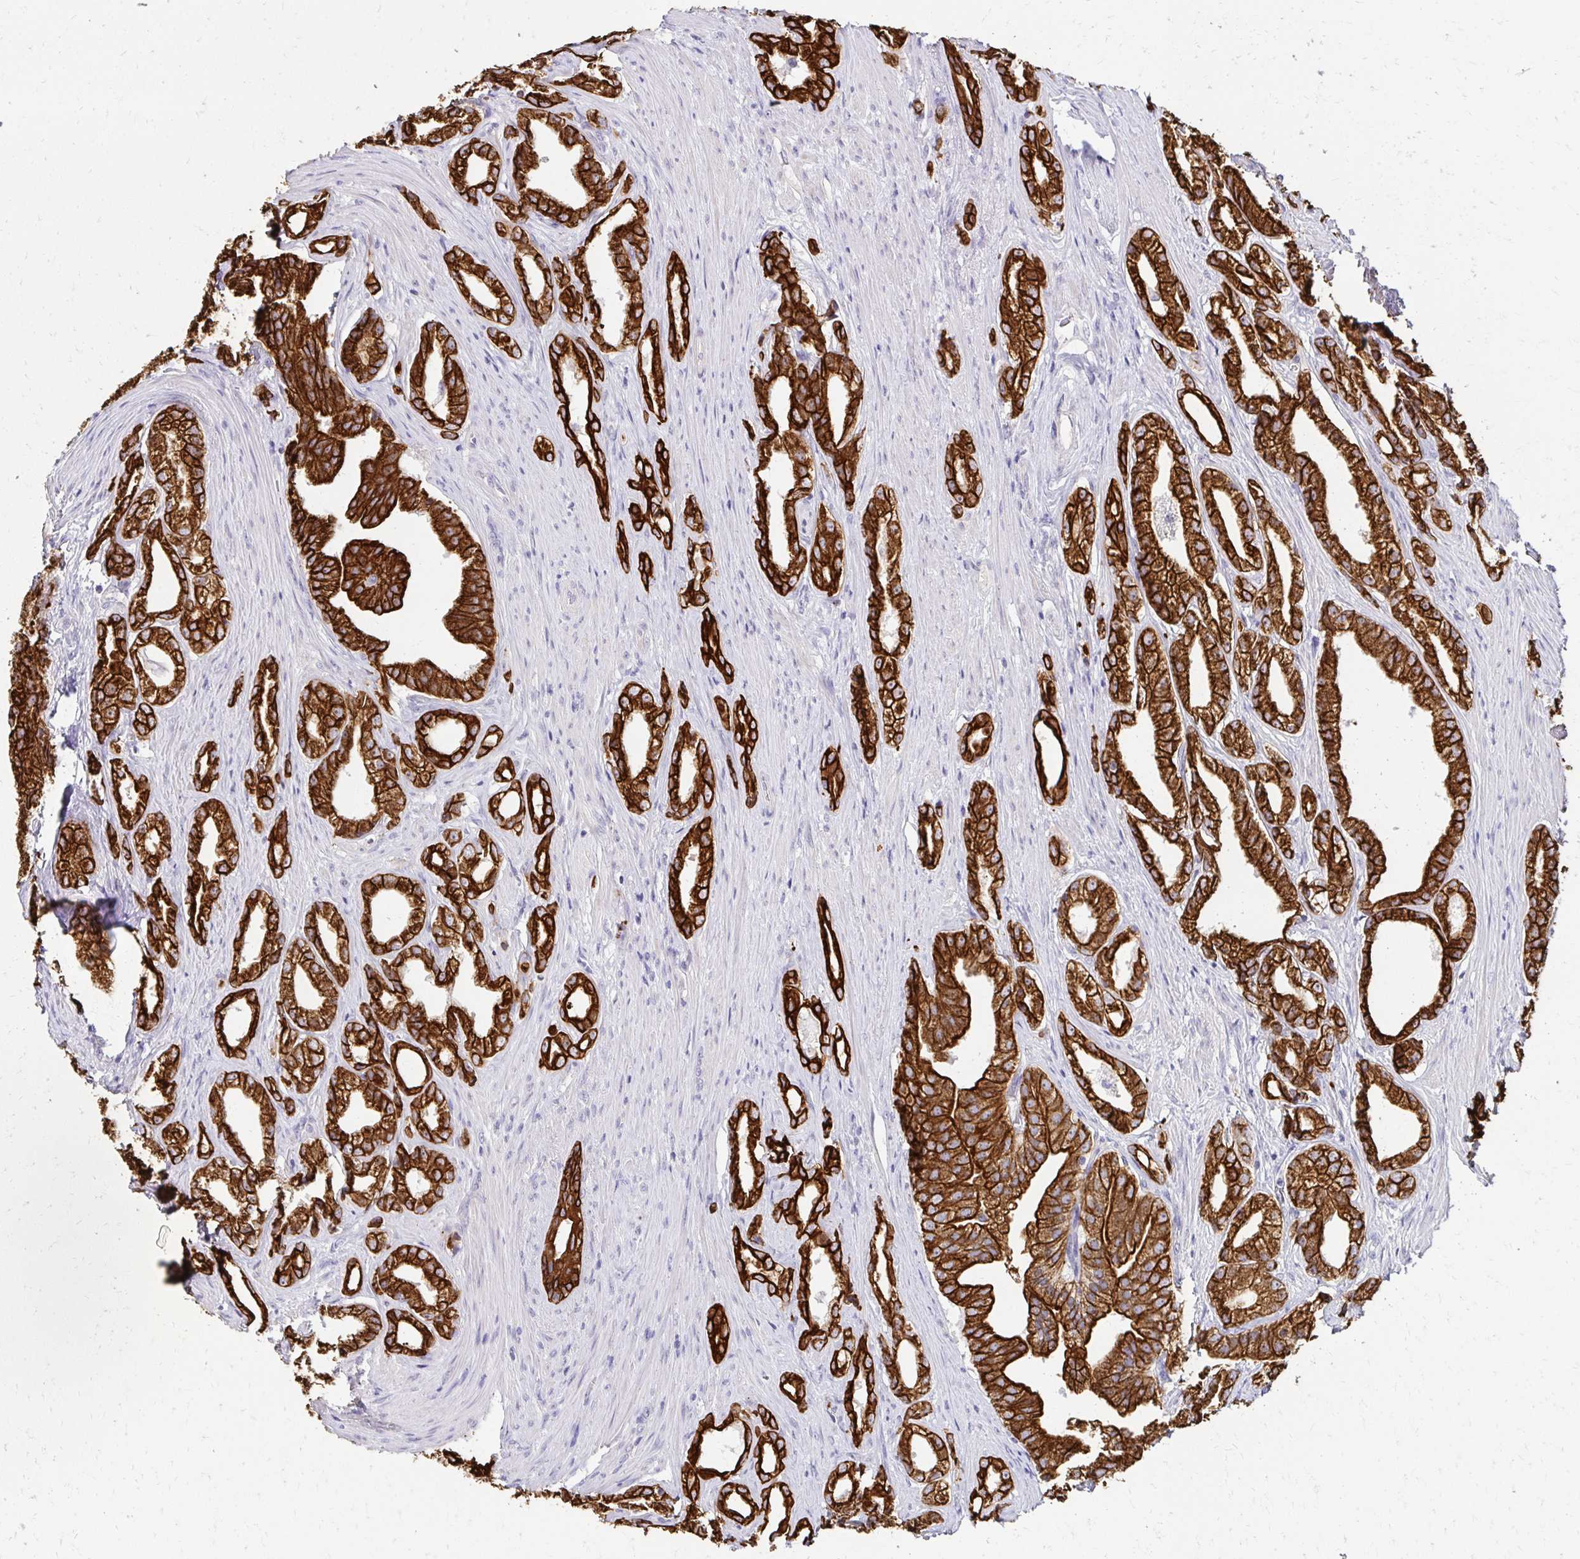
{"staining": {"intensity": "strong", "quantity": ">75%", "location": "cytoplasmic/membranous"}, "tissue": "prostate cancer", "cell_type": "Tumor cells", "image_type": "cancer", "snomed": [{"axis": "morphology", "description": "Adenocarcinoma, Low grade"}, {"axis": "topography", "description": "Prostate"}], "caption": "An image of human low-grade adenocarcinoma (prostate) stained for a protein displays strong cytoplasmic/membranous brown staining in tumor cells. (IHC, brightfield microscopy, high magnification).", "gene": "C1QTNF2", "patient": {"sex": "male", "age": 65}}